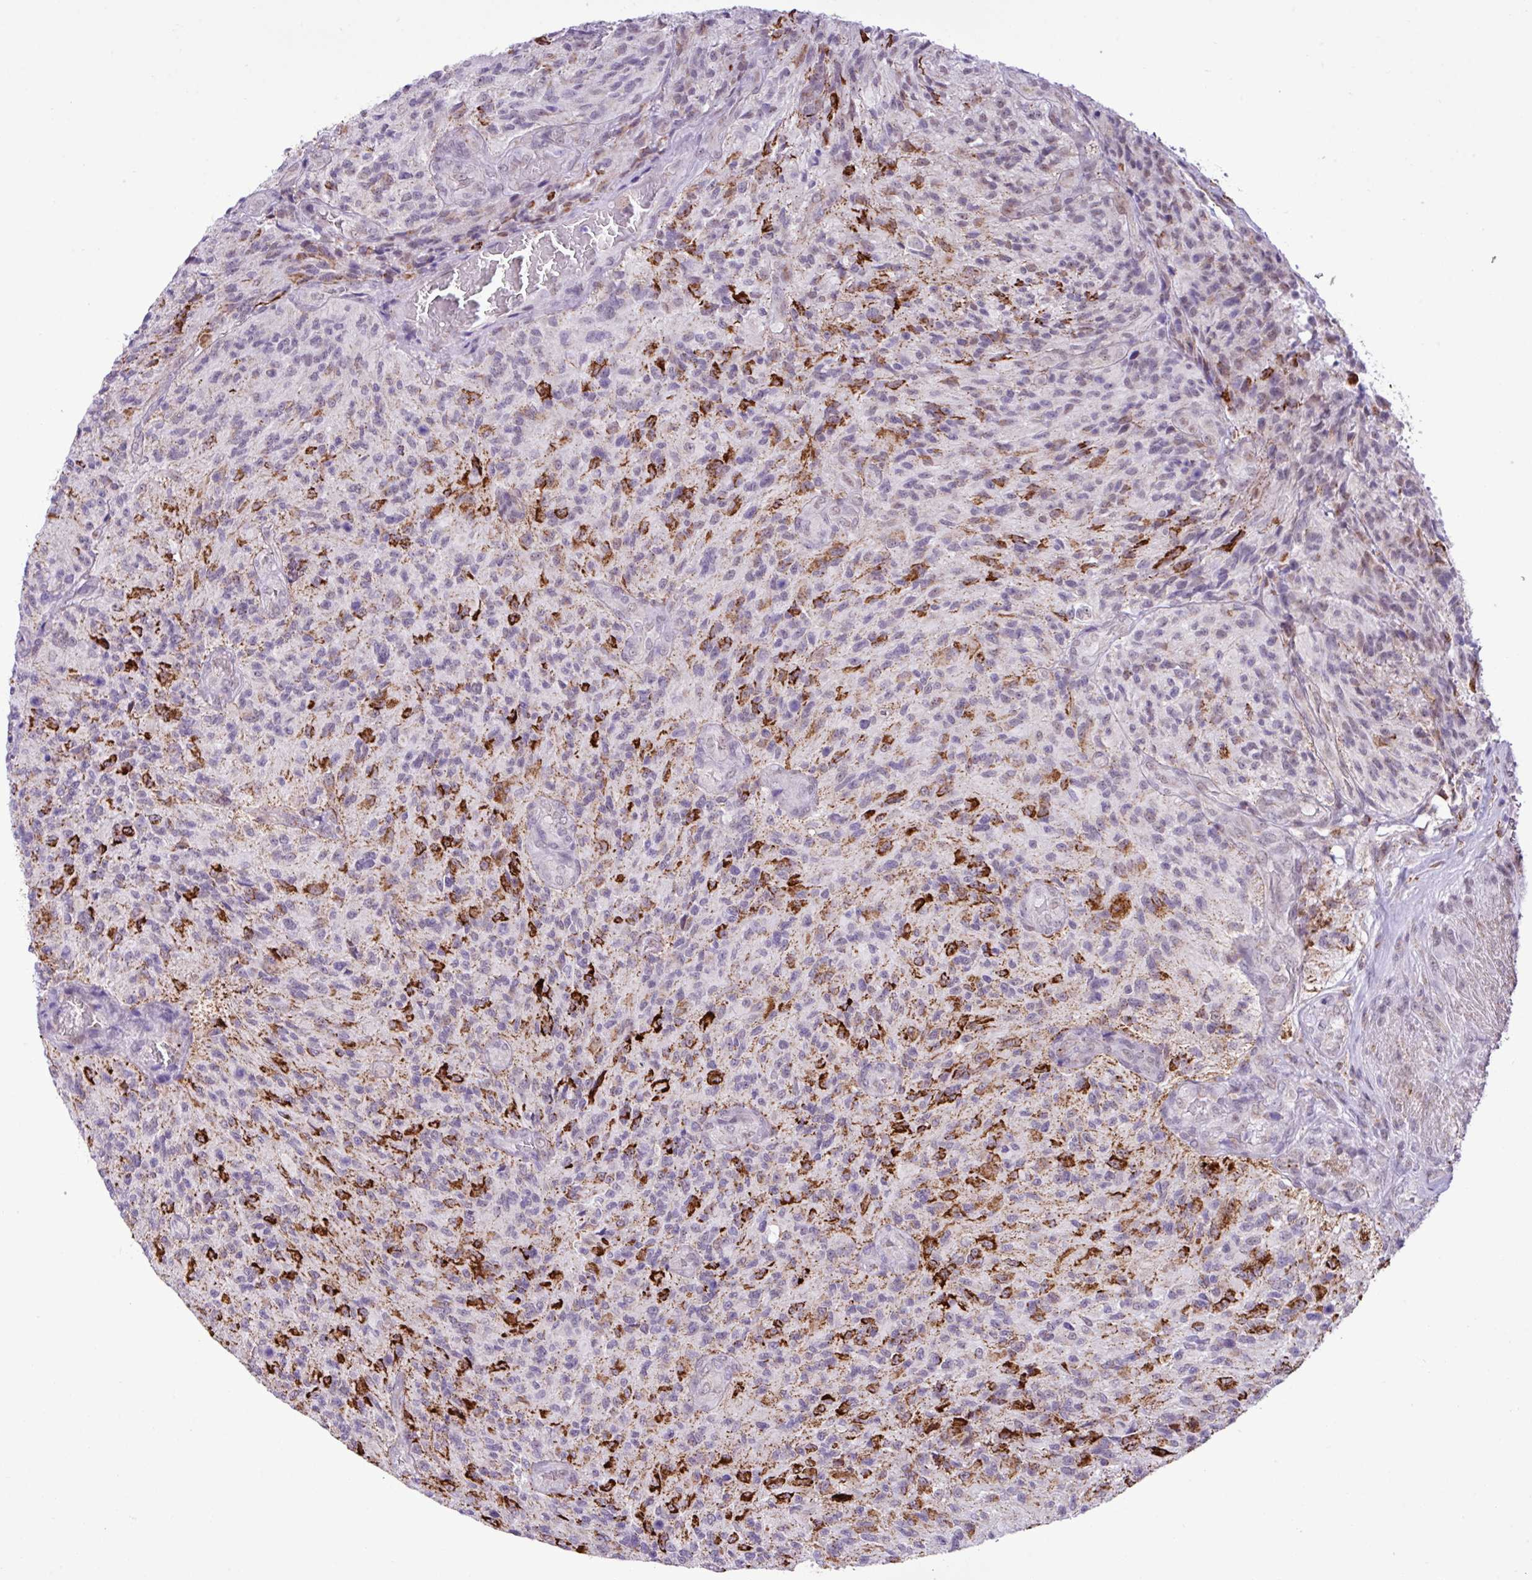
{"staining": {"intensity": "negative", "quantity": "none", "location": "none"}, "tissue": "glioma", "cell_type": "Tumor cells", "image_type": "cancer", "snomed": [{"axis": "morphology", "description": "Normal tissue, NOS"}, {"axis": "morphology", "description": "Glioma, malignant, High grade"}, {"axis": "topography", "description": "Cerebral cortex"}], "caption": "DAB immunohistochemical staining of human malignant high-grade glioma shows no significant staining in tumor cells.", "gene": "SGPP1", "patient": {"sex": "male", "age": 56}}